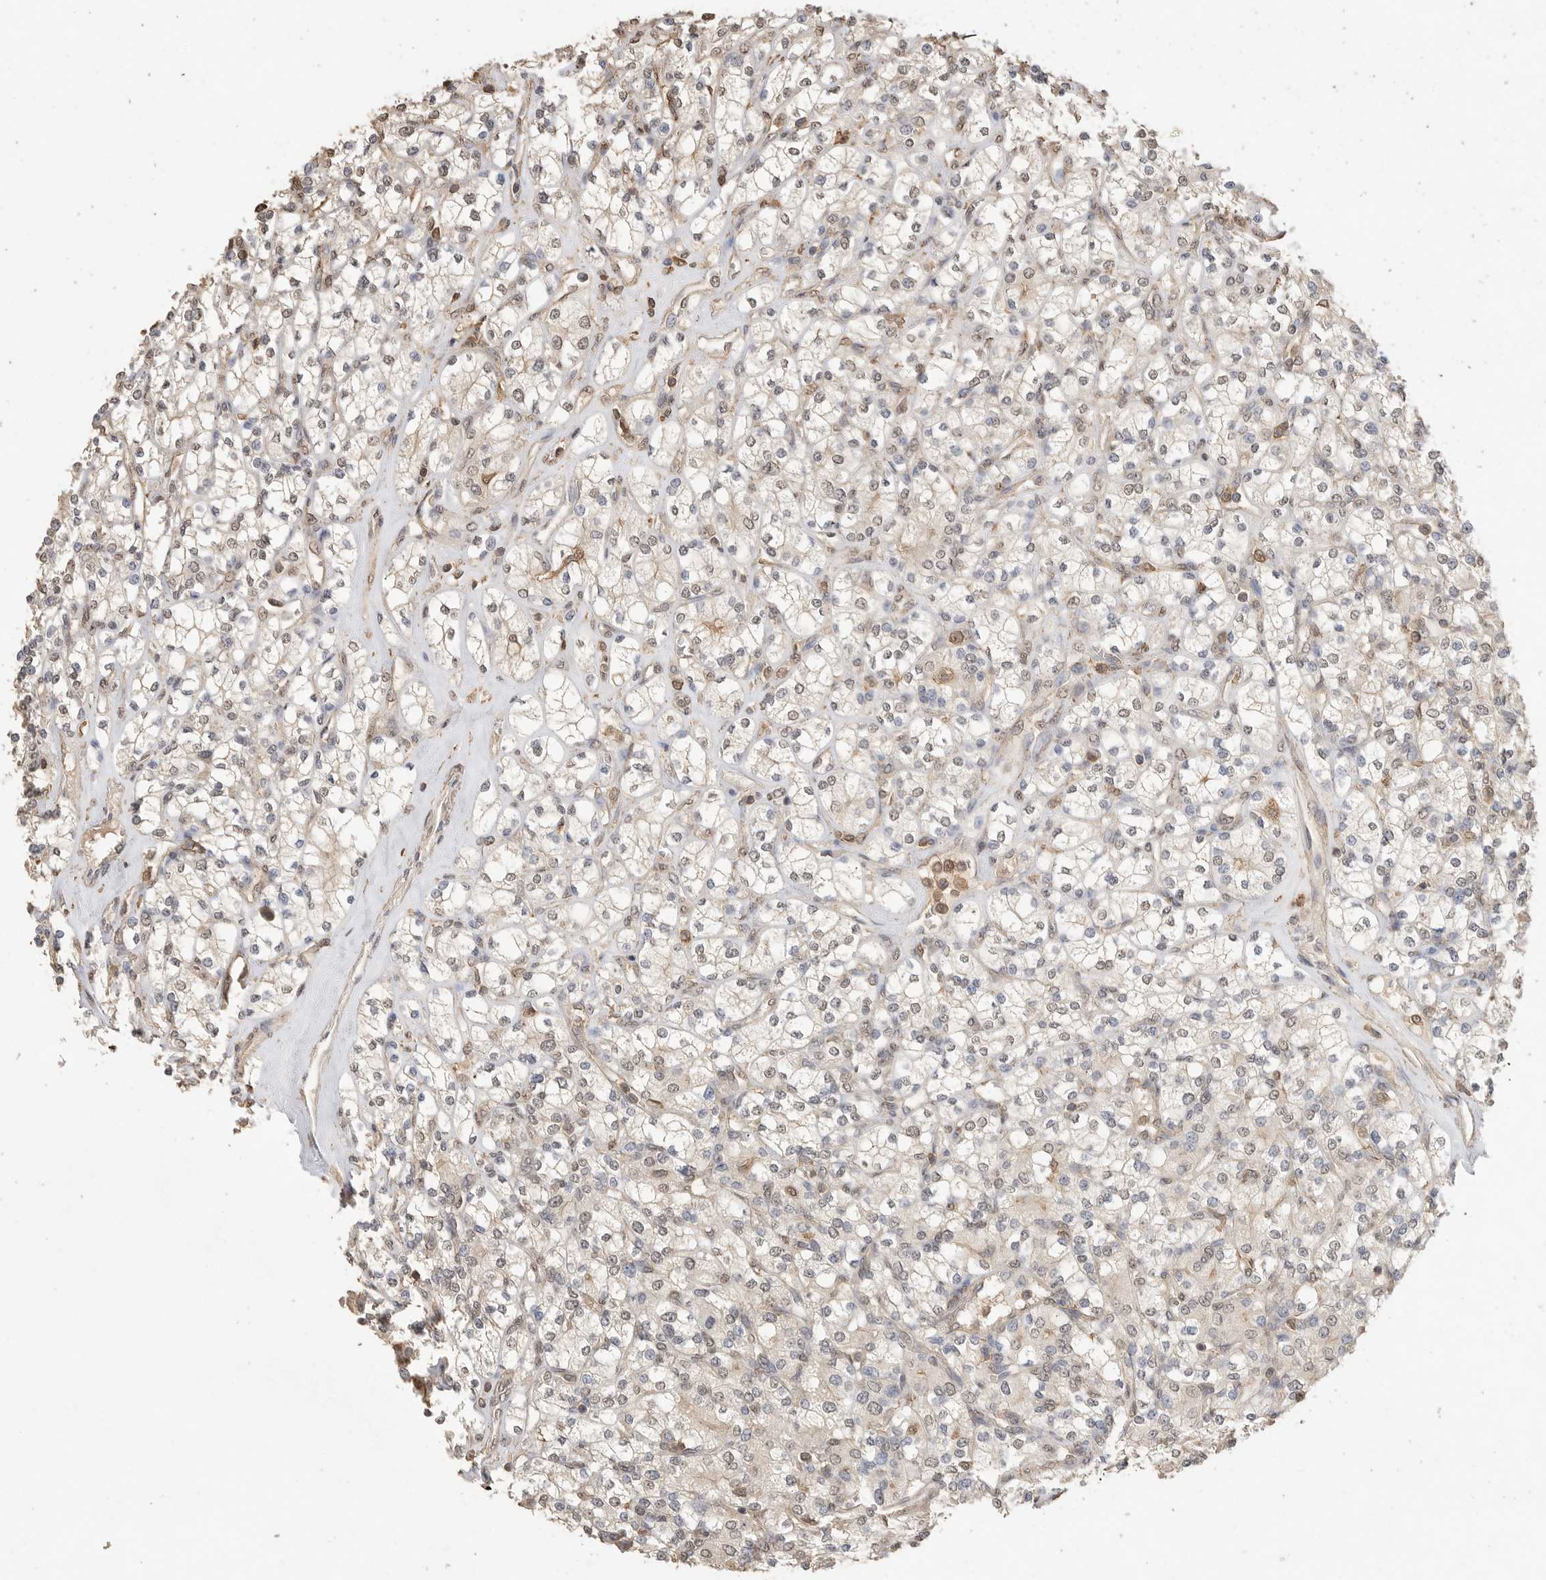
{"staining": {"intensity": "weak", "quantity": ">75%", "location": "nuclear"}, "tissue": "renal cancer", "cell_type": "Tumor cells", "image_type": "cancer", "snomed": [{"axis": "morphology", "description": "Adenocarcinoma, NOS"}, {"axis": "topography", "description": "Kidney"}], "caption": "This is a histology image of immunohistochemistry (IHC) staining of renal cancer (adenocarcinoma), which shows weak staining in the nuclear of tumor cells.", "gene": "MAP2K1", "patient": {"sex": "male", "age": 77}}